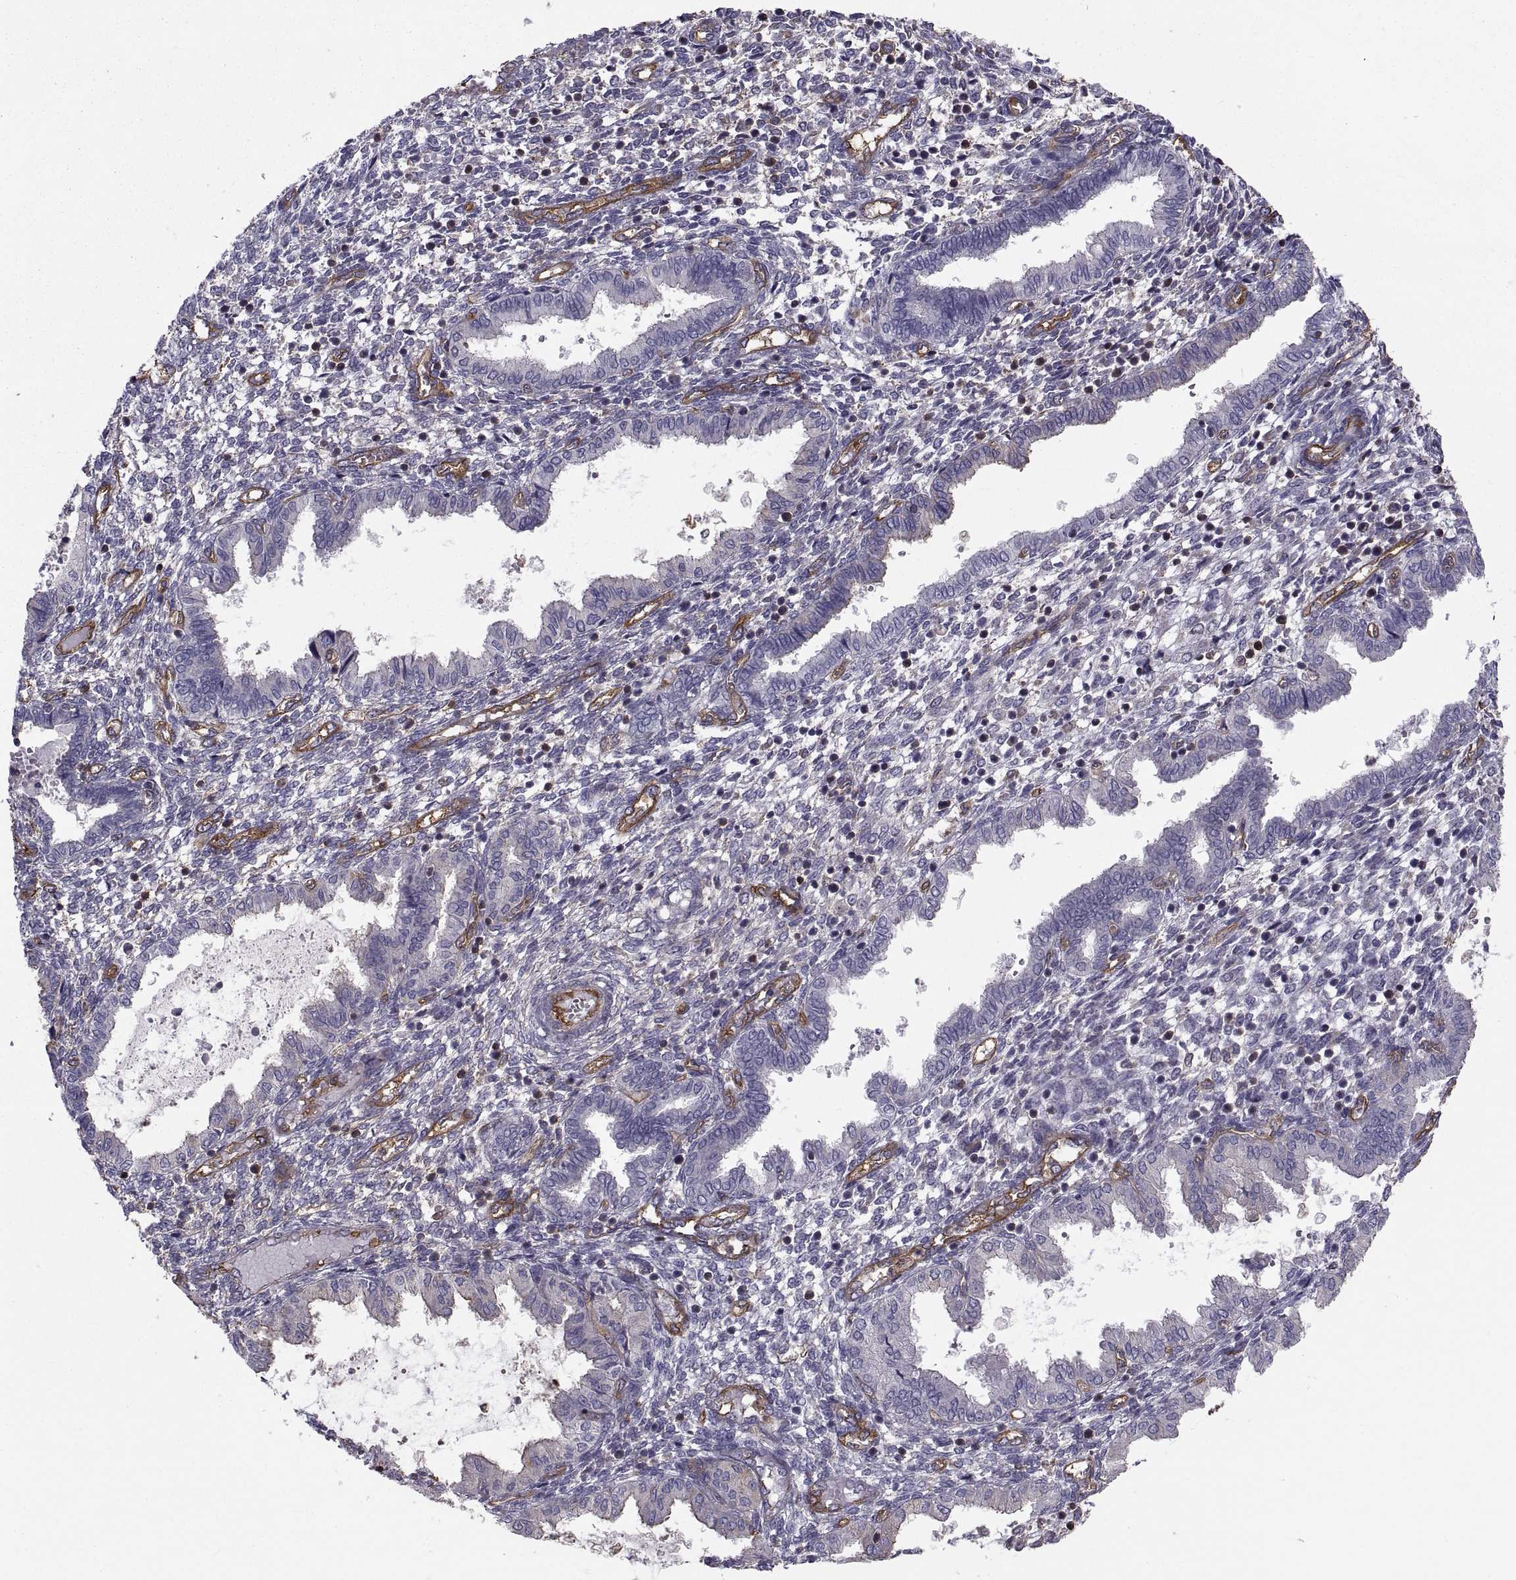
{"staining": {"intensity": "negative", "quantity": "none", "location": "none"}, "tissue": "endometrium", "cell_type": "Cells in endometrial stroma", "image_type": "normal", "snomed": [{"axis": "morphology", "description": "Normal tissue, NOS"}, {"axis": "topography", "description": "Endometrium"}], "caption": "High power microscopy photomicrograph of an immunohistochemistry (IHC) histopathology image of unremarkable endometrium, revealing no significant staining in cells in endometrial stroma. (DAB immunohistochemistry (IHC) visualized using brightfield microscopy, high magnification).", "gene": "MYH9", "patient": {"sex": "female", "age": 43}}